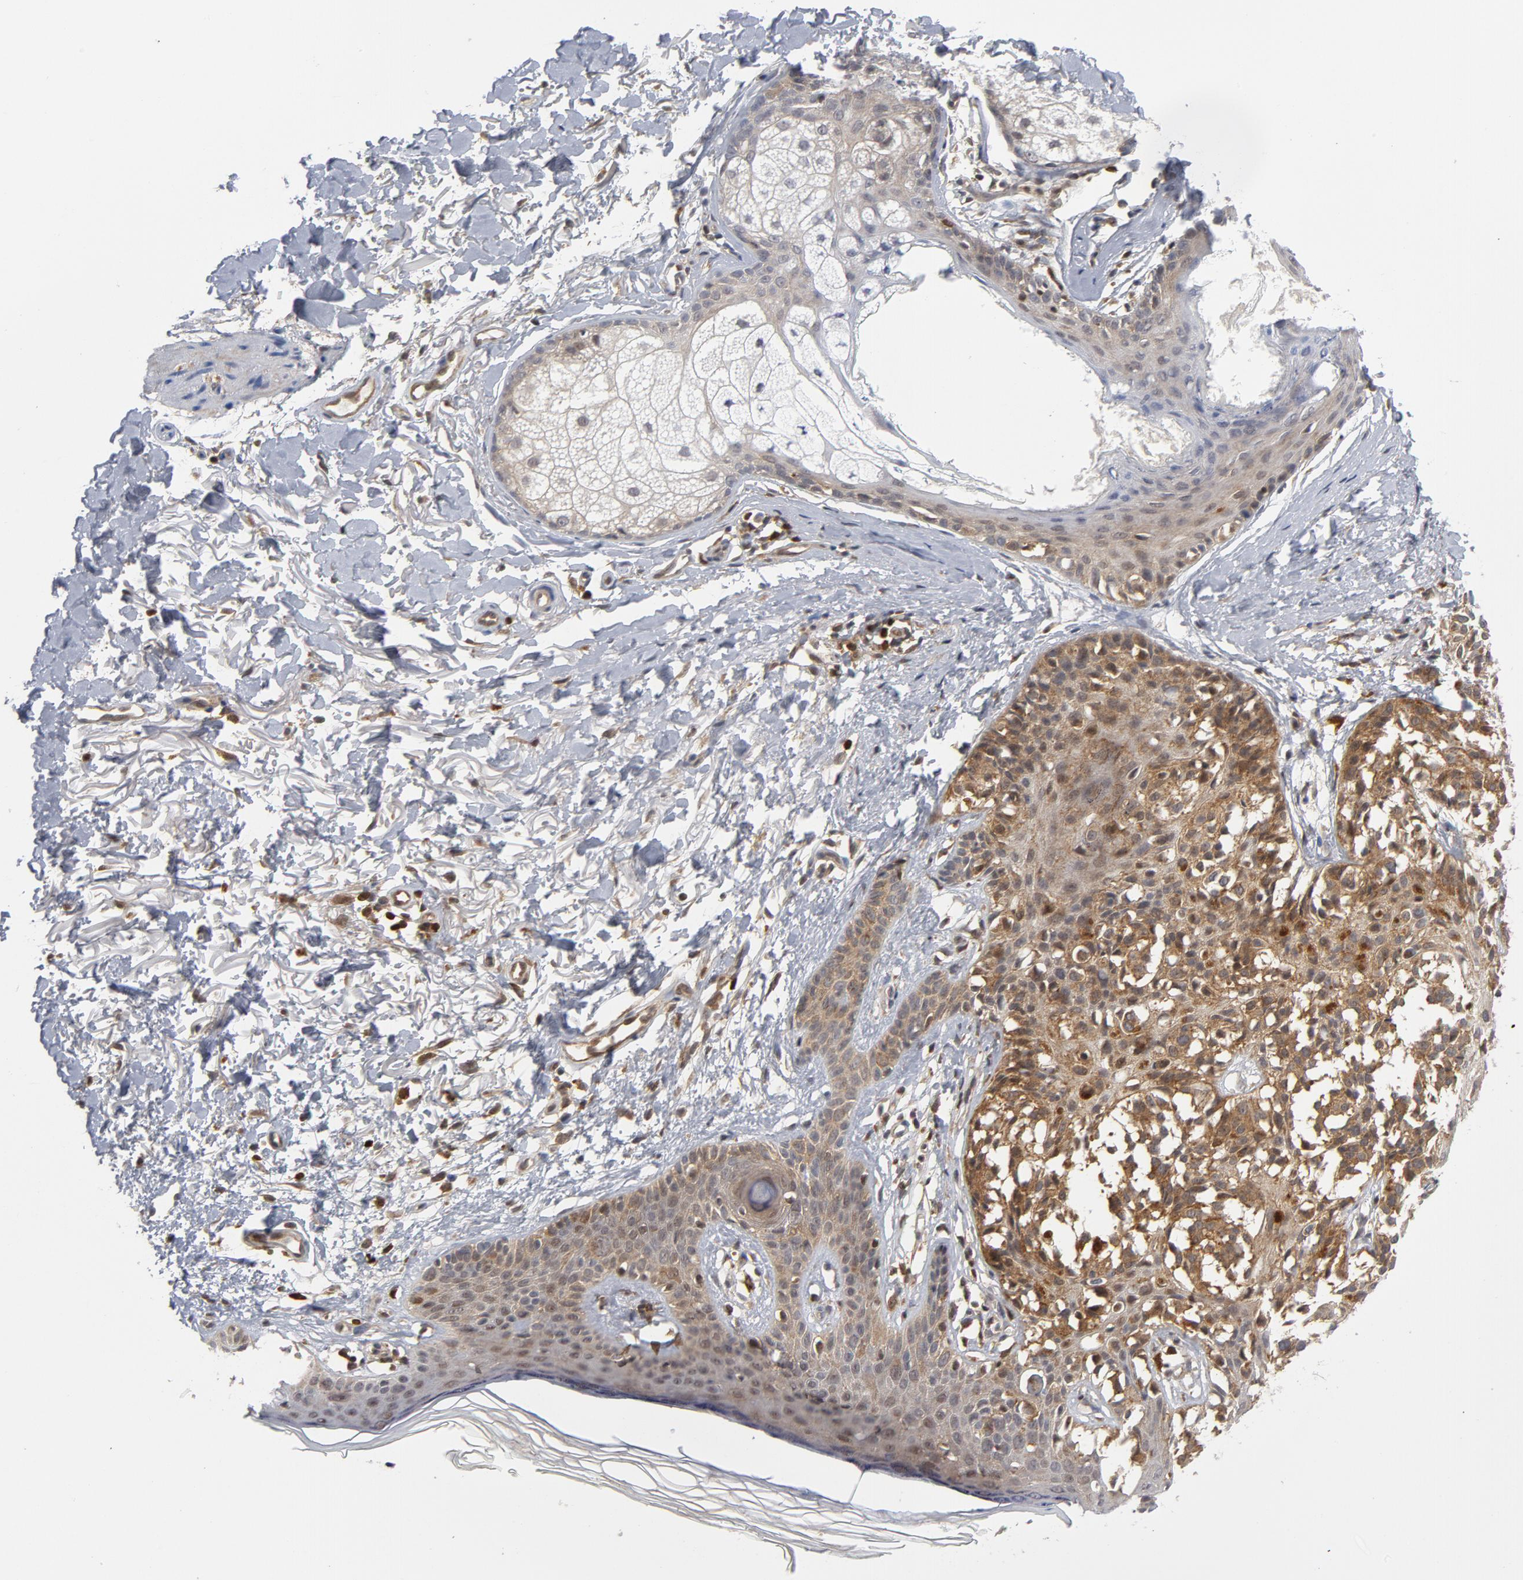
{"staining": {"intensity": "moderate", "quantity": ">75%", "location": "cytoplasmic/membranous"}, "tissue": "melanoma", "cell_type": "Tumor cells", "image_type": "cancer", "snomed": [{"axis": "morphology", "description": "Malignant melanoma, NOS"}, {"axis": "topography", "description": "Skin"}], "caption": "Tumor cells show medium levels of moderate cytoplasmic/membranous expression in about >75% of cells in human melanoma.", "gene": "TRADD", "patient": {"sex": "male", "age": 76}}